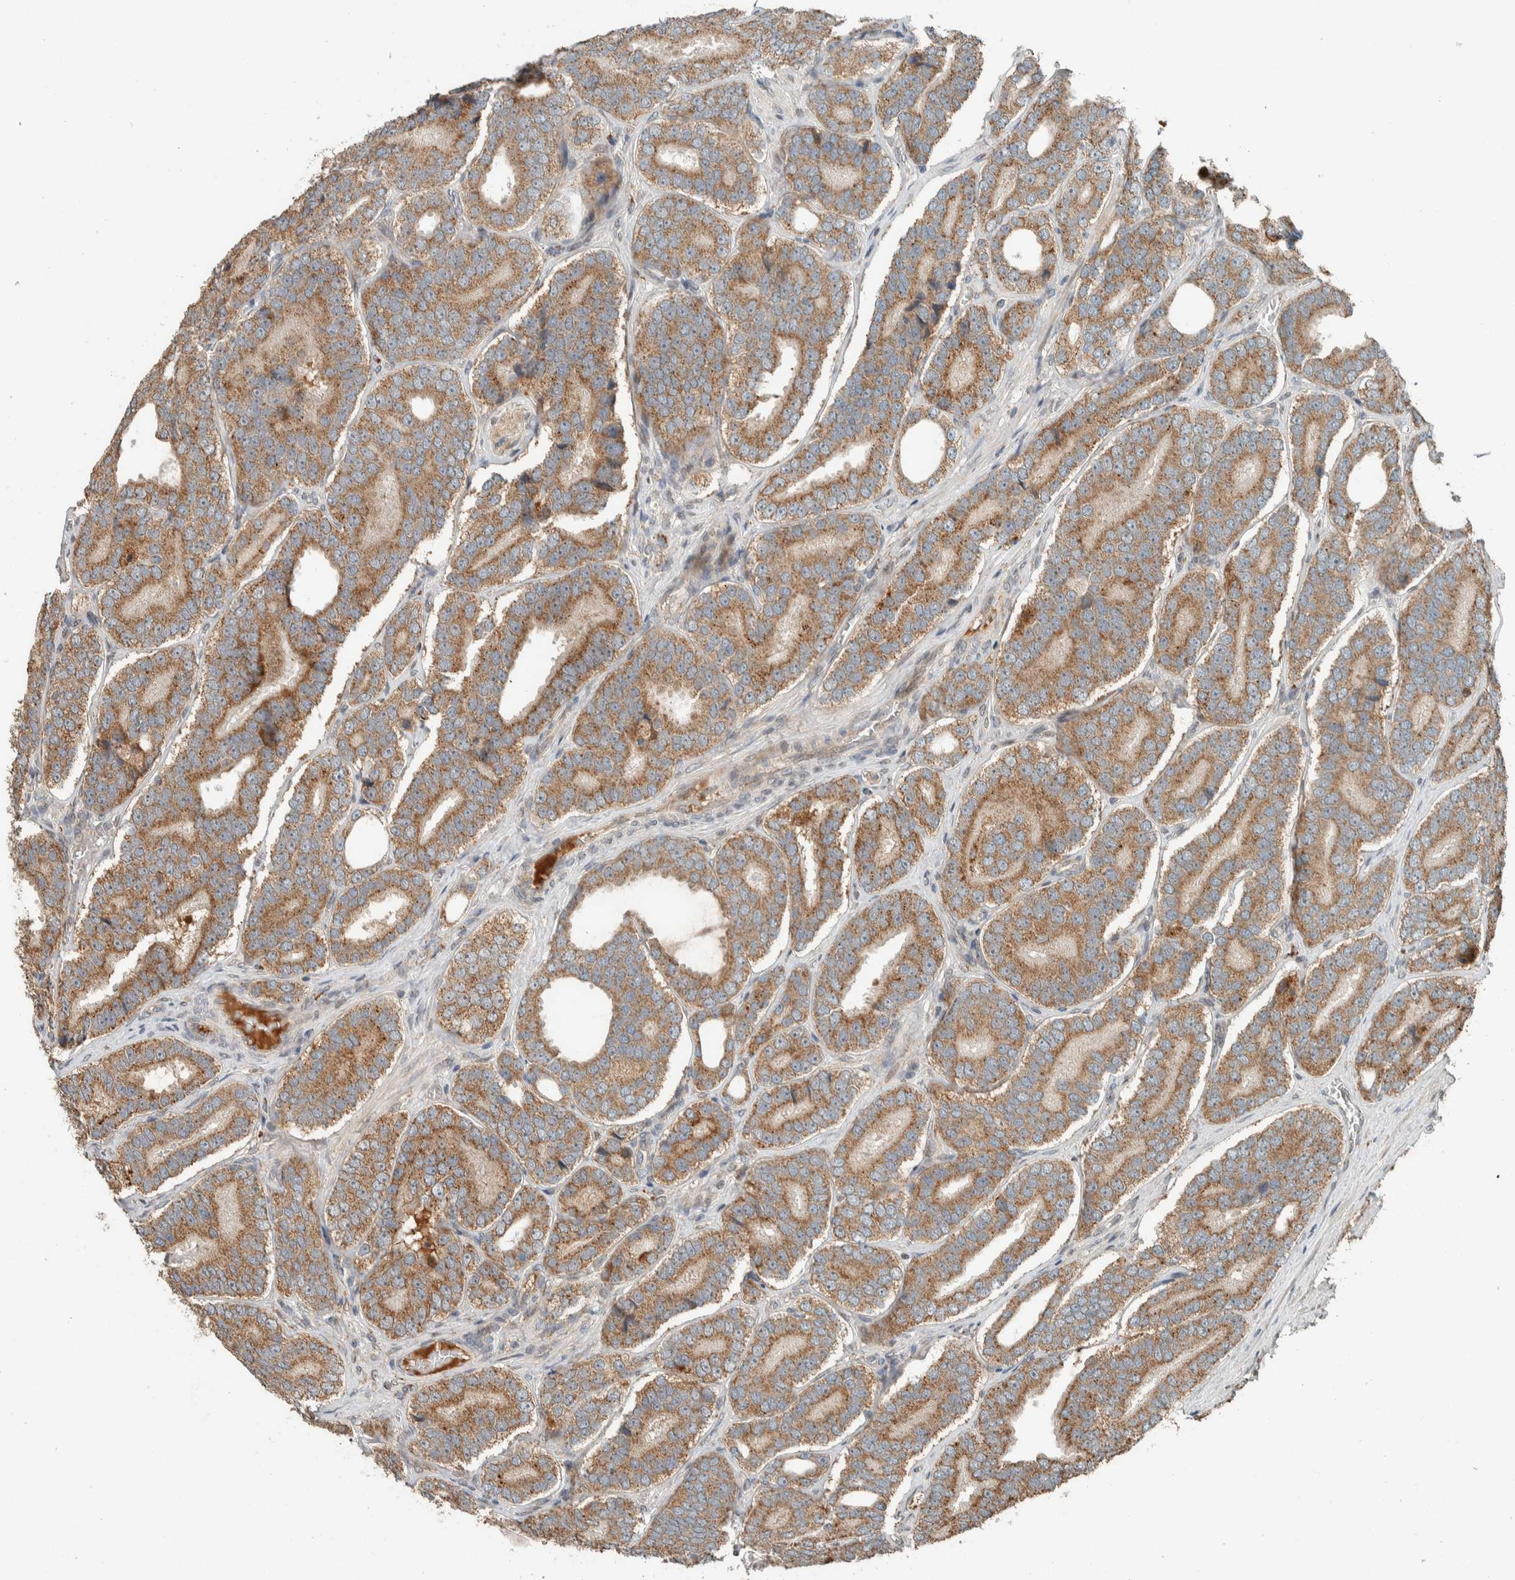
{"staining": {"intensity": "moderate", "quantity": ">75%", "location": "cytoplasmic/membranous"}, "tissue": "prostate cancer", "cell_type": "Tumor cells", "image_type": "cancer", "snomed": [{"axis": "morphology", "description": "Adenocarcinoma, High grade"}, {"axis": "topography", "description": "Prostate"}], "caption": "Protein staining of prostate cancer tissue reveals moderate cytoplasmic/membranous expression in about >75% of tumor cells.", "gene": "NBR1", "patient": {"sex": "male", "age": 56}}